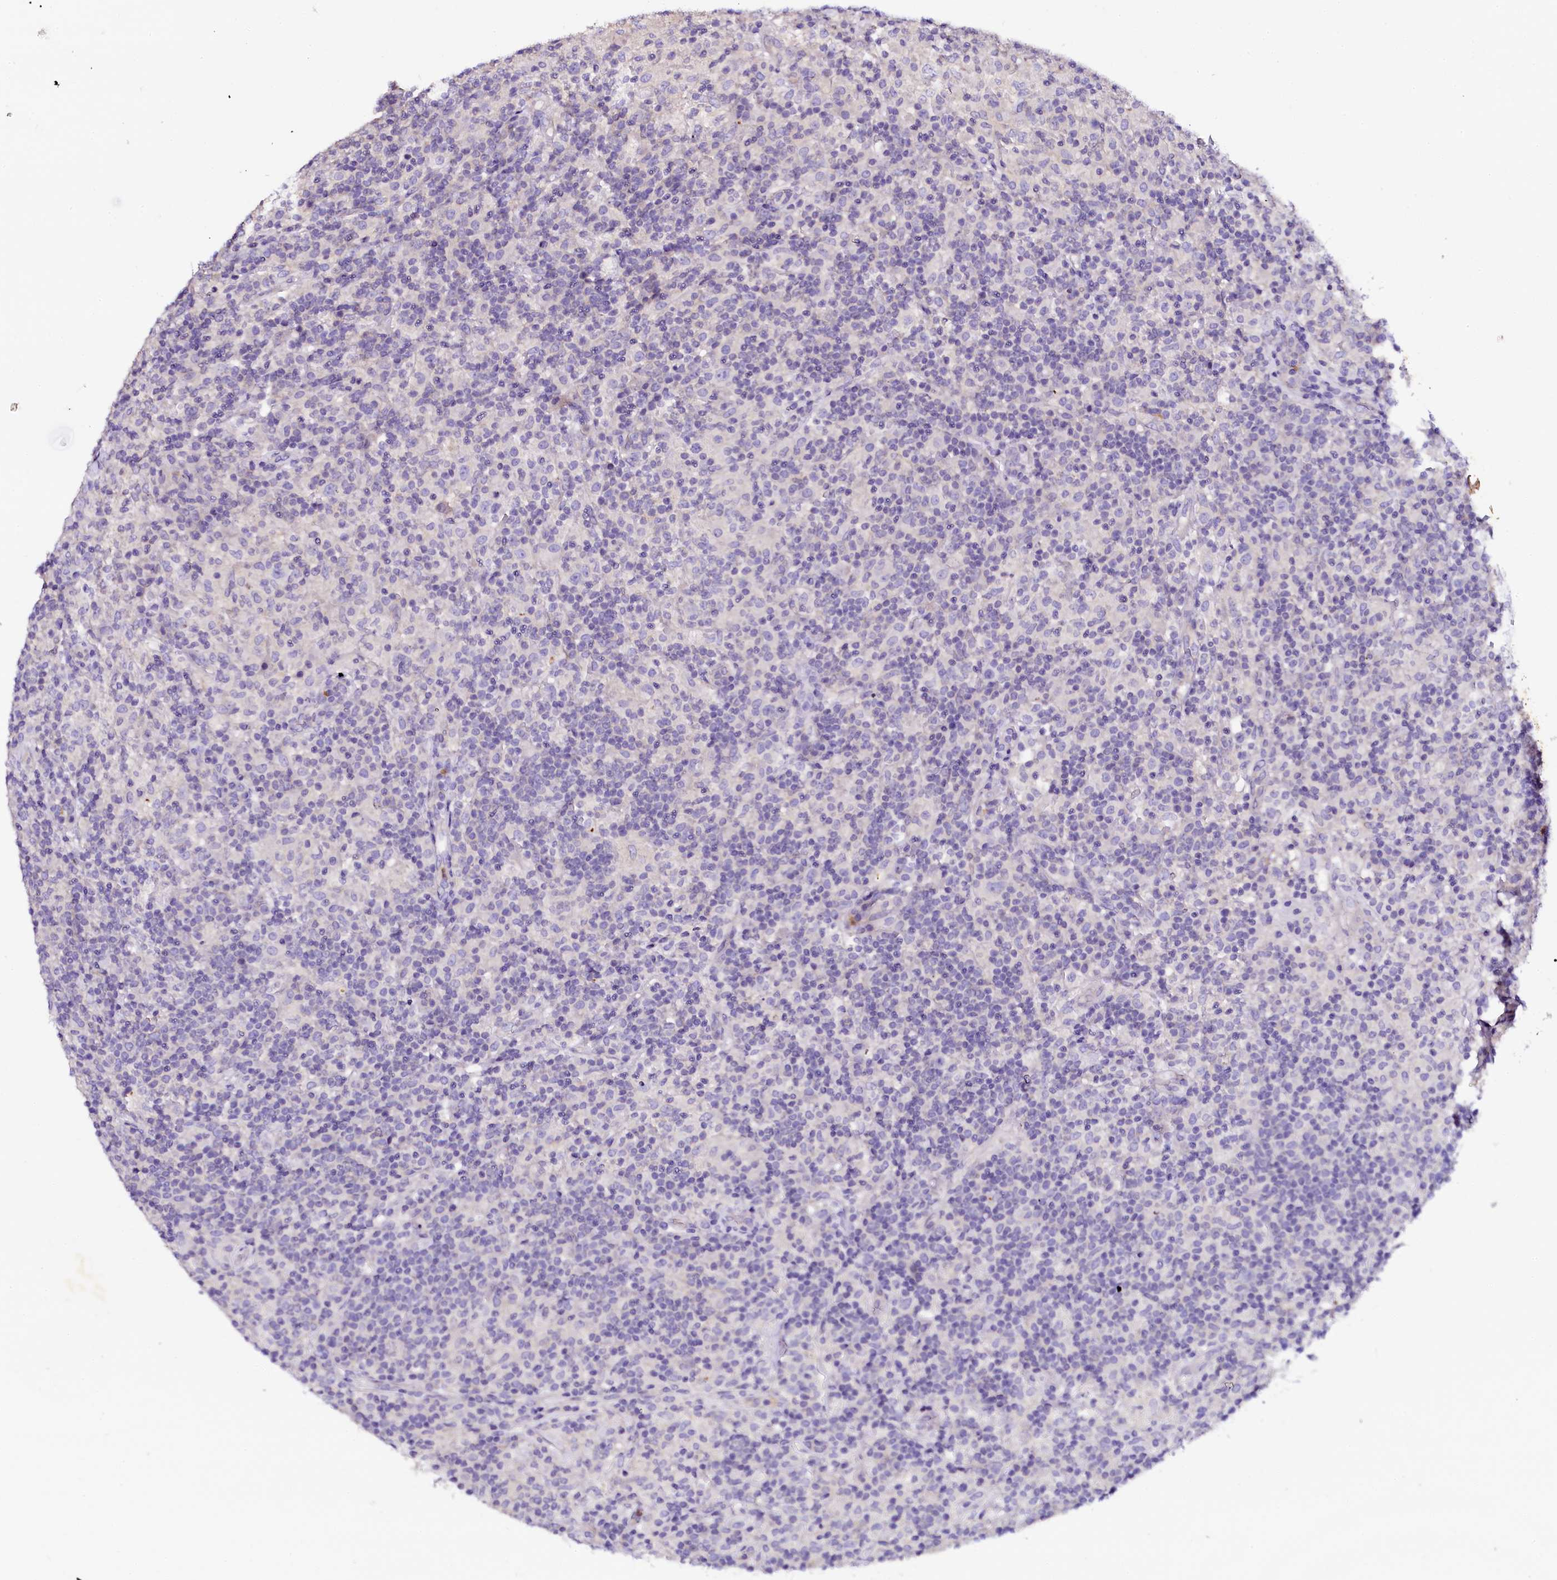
{"staining": {"intensity": "negative", "quantity": "none", "location": "none"}, "tissue": "lymphoma", "cell_type": "Tumor cells", "image_type": "cancer", "snomed": [{"axis": "morphology", "description": "Hodgkin's disease, NOS"}, {"axis": "topography", "description": "Lymph node"}], "caption": "IHC image of neoplastic tissue: human Hodgkin's disease stained with DAB (3,3'-diaminobenzidine) shows no significant protein expression in tumor cells.", "gene": "NAA16", "patient": {"sex": "male", "age": 70}}